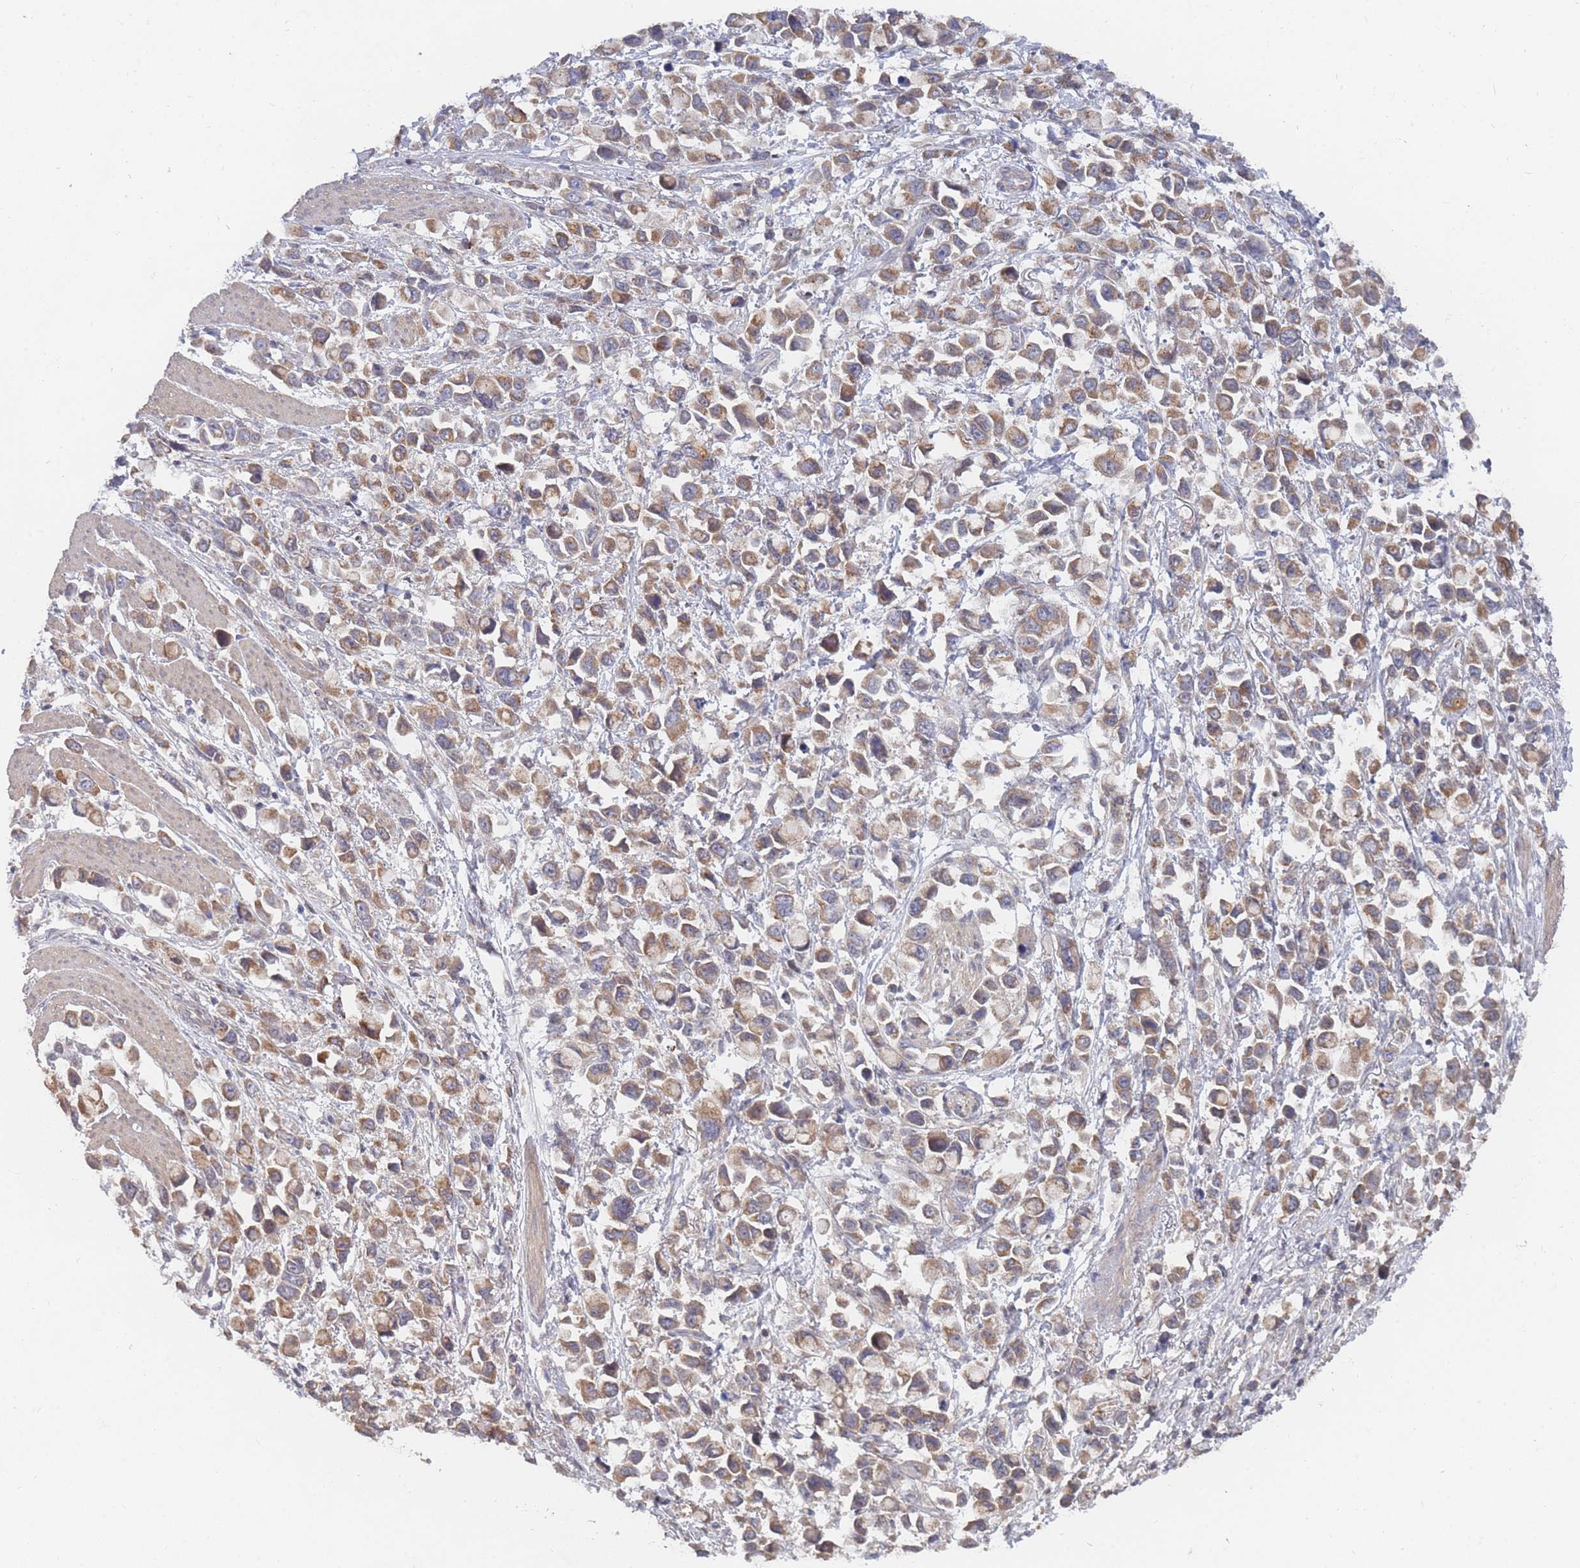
{"staining": {"intensity": "moderate", "quantity": ">75%", "location": "cytoplasmic/membranous"}, "tissue": "stomach cancer", "cell_type": "Tumor cells", "image_type": "cancer", "snomed": [{"axis": "morphology", "description": "Adenocarcinoma, NOS"}, {"axis": "topography", "description": "Stomach"}], "caption": "Immunohistochemical staining of stomach cancer reveals medium levels of moderate cytoplasmic/membranous protein expression in about >75% of tumor cells. The protein is stained brown, and the nuclei are stained in blue (DAB (3,3'-diaminobenzidine) IHC with brightfield microscopy, high magnification).", "gene": "SLC35F5", "patient": {"sex": "female", "age": 81}}